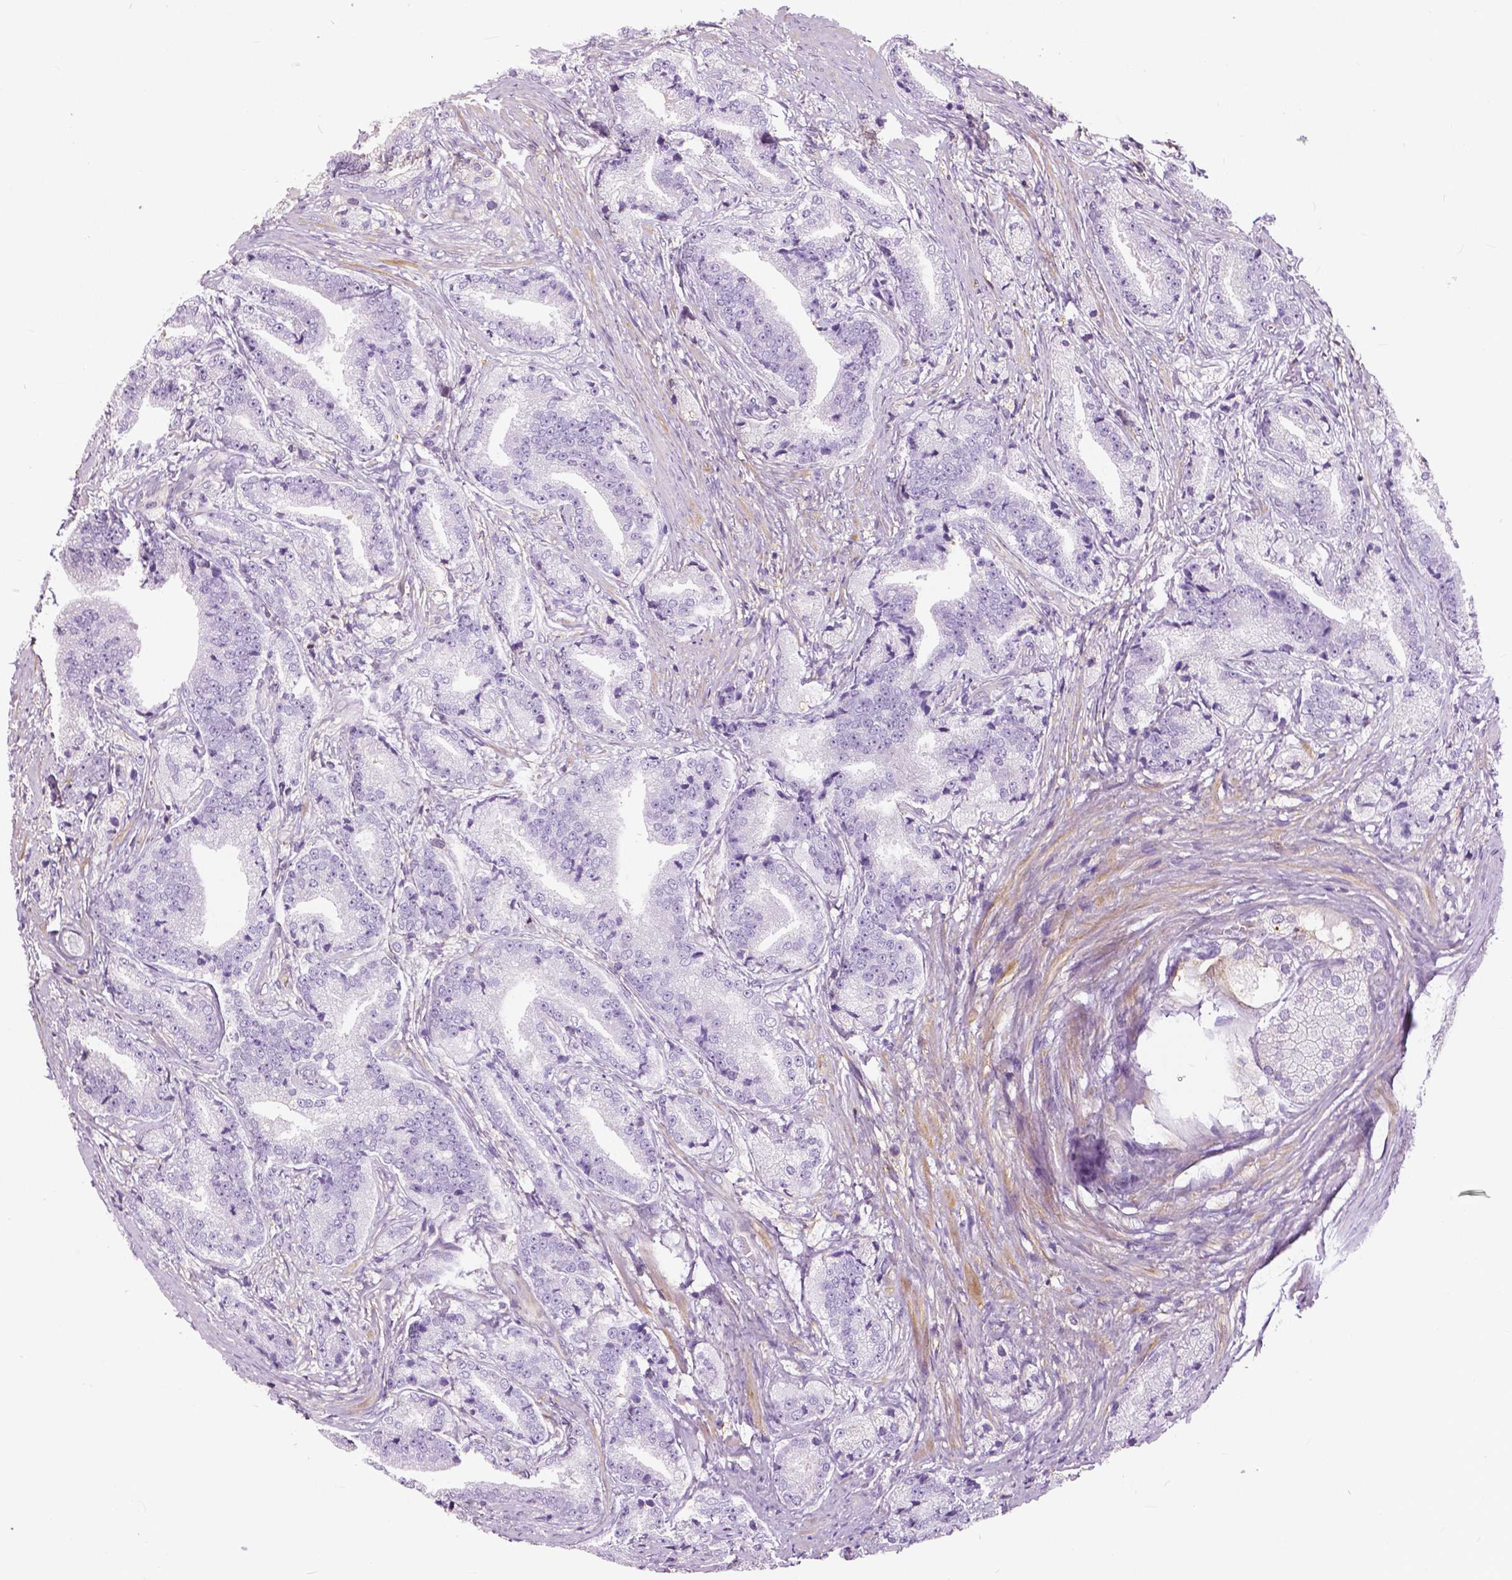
{"staining": {"intensity": "negative", "quantity": "none", "location": "none"}, "tissue": "prostate cancer", "cell_type": "Tumor cells", "image_type": "cancer", "snomed": [{"axis": "morphology", "description": "Adenocarcinoma, High grade"}, {"axis": "topography", "description": "Prostate and seminal vesicle, NOS"}], "caption": "IHC histopathology image of prostate cancer stained for a protein (brown), which exhibits no expression in tumor cells. (DAB (3,3'-diaminobenzidine) immunohistochemistry (IHC) with hematoxylin counter stain).", "gene": "ANXA13", "patient": {"sex": "male", "age": 61}}